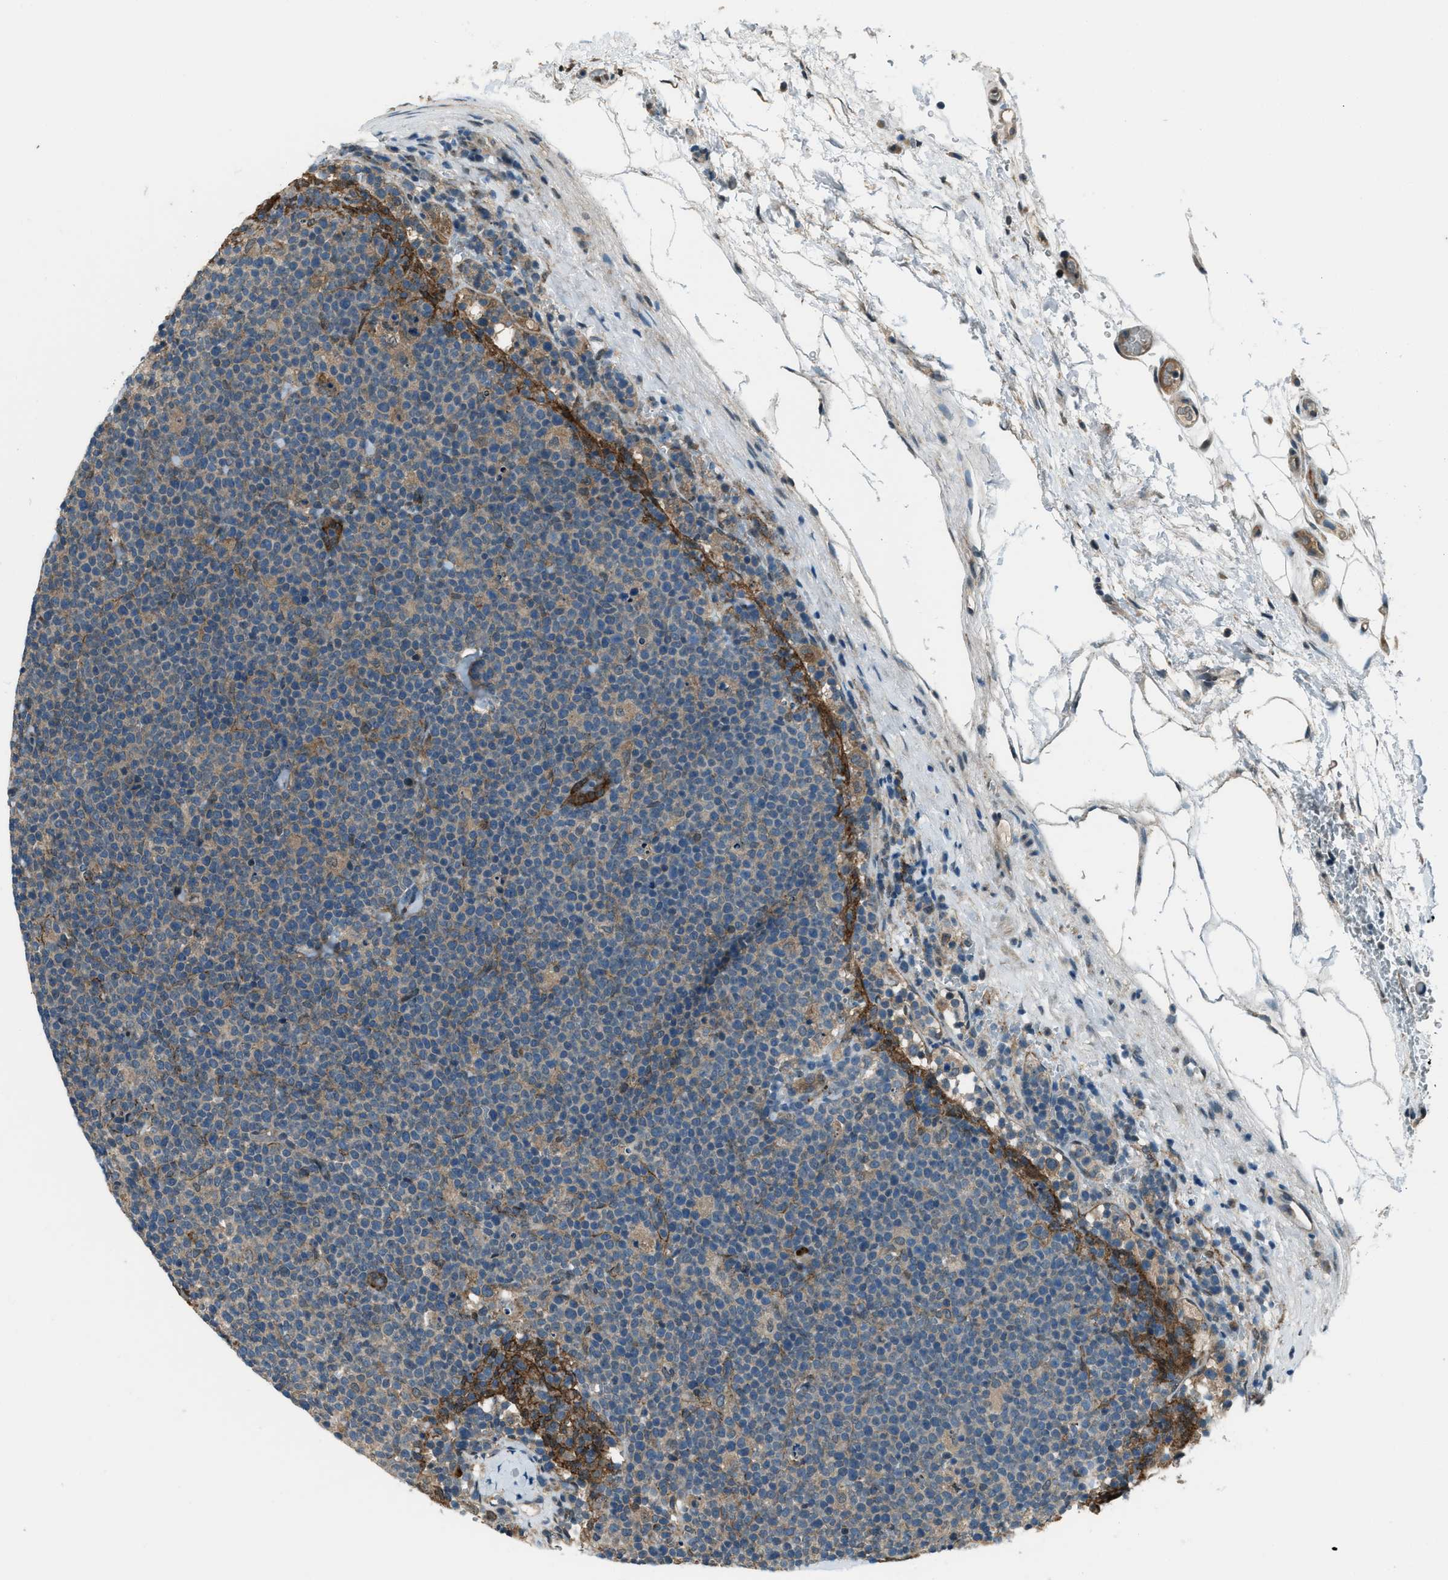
{"staining": {"intensity": "weak", "quantity": ">75%", "location": "cytoplasmic/membranous"}, "tissue": "lymphoma", "cell_type": "Tumor cells", "image_type": "cancer", "snomed": [{"axis": "morphology", "description": "Malignant lymphoma, non-Hodgkin's type, High grade"}, {"axis": "topography", "description": "Lymph node"}], "caption": "IHC micrograph of malignant lymphoma, non-Hodgkin's type (high-grade) stained for a protein (brown), which demonstrates low levels of weak cytoplasmic/membranous staining in about >75% of tumor cells.", "gene": "SVIL", "patient": {"sex": "male", "age": 61}}